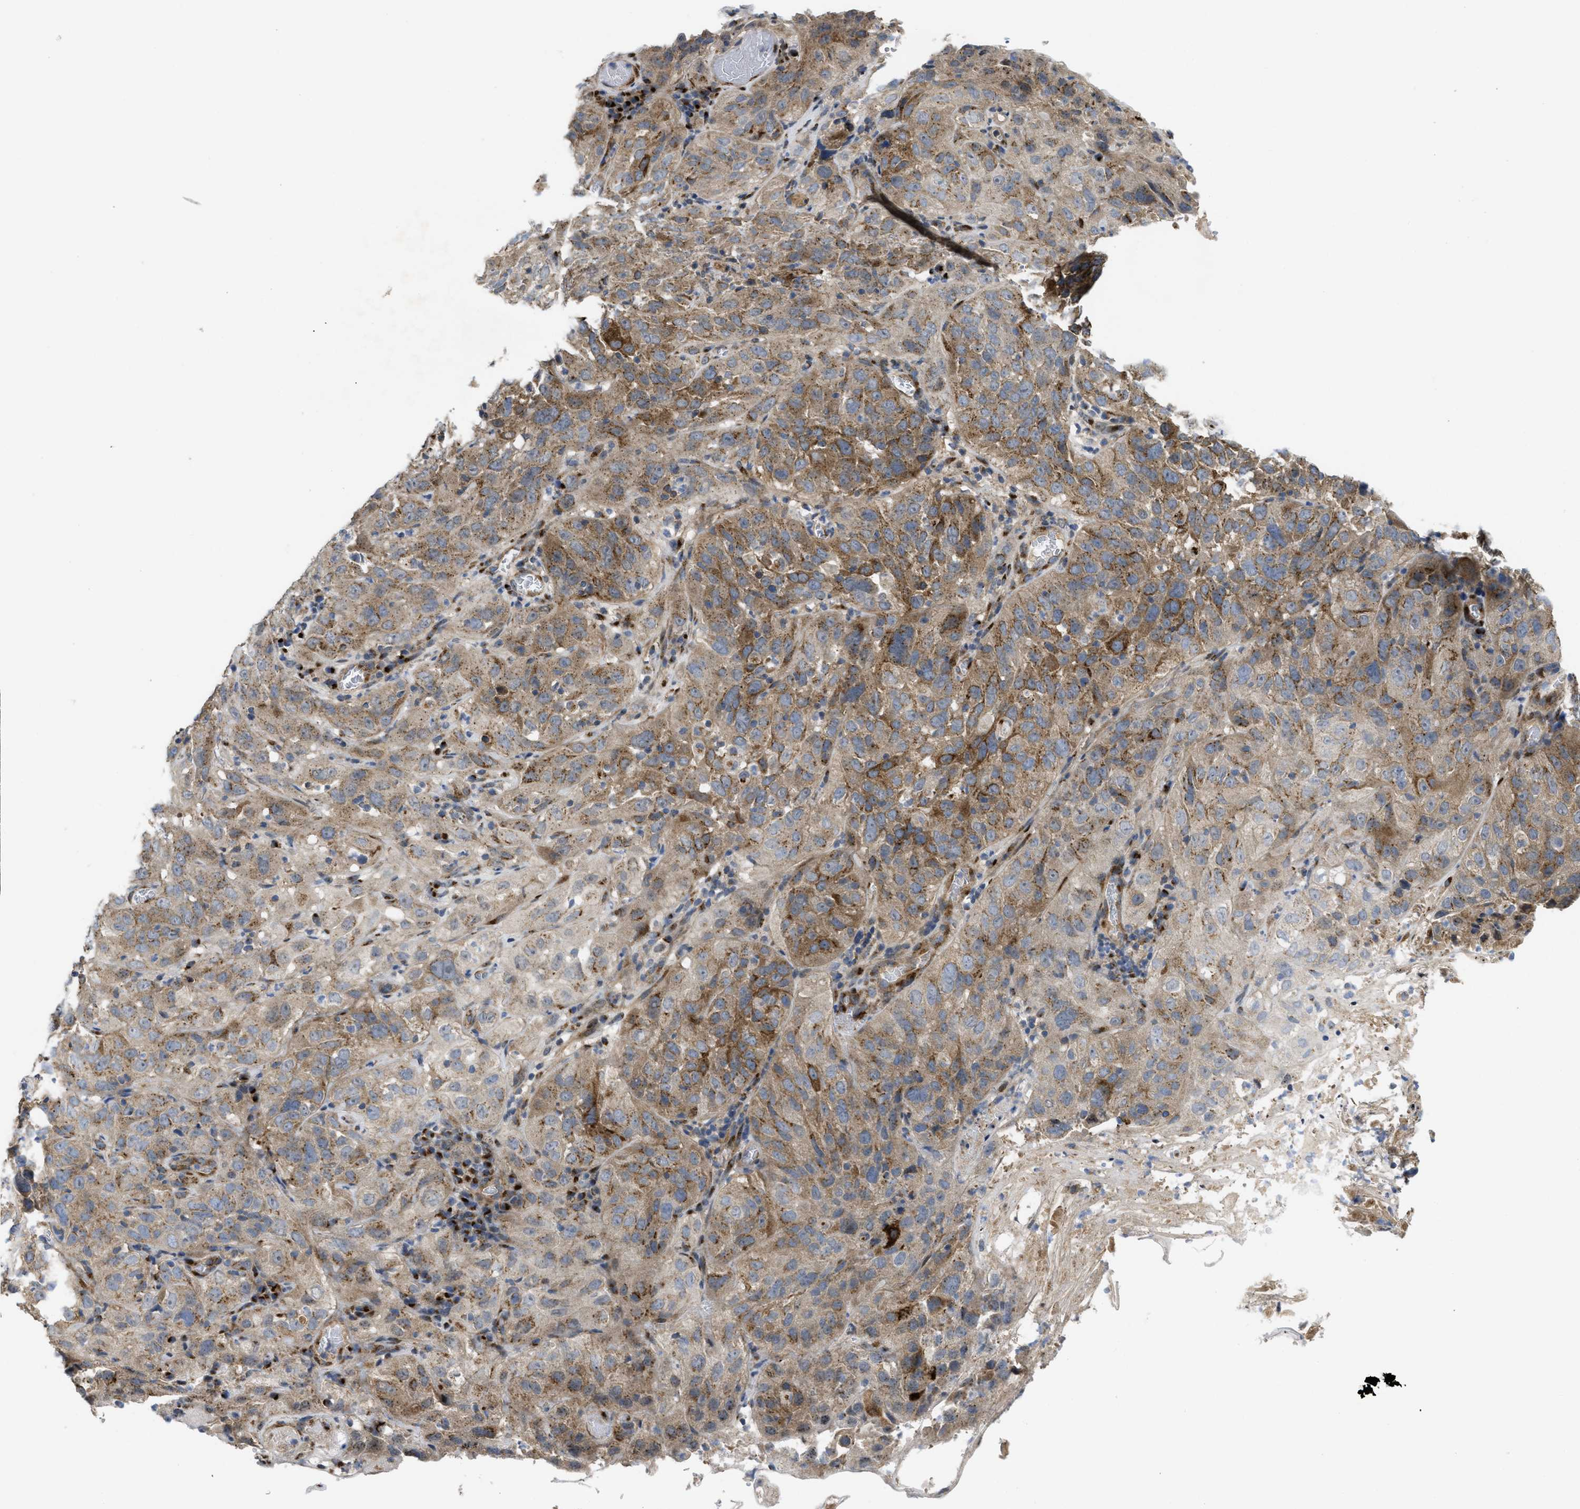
{"staining": {"intensity": "moderate", "quantity": ">75%", "location": "cytoplasmic/membranous"}, "tissue": "cervical cancer", "cell_type": "Tumor cells", "image_type": "cancer", "snomed": [{"axis": "morphology", "description": "Squamous cell carcinoma, NOS"}, {"axis": "topography", "description": "Cervix"}], "caption": "A photomicrograph showing moderate cytoplasmic/membranous positivity in about >75% of tumor cells in cervical cancer, as visualized by brown immunohistochemical staining.", "gene": "ZNF70", "patient": {"sex": "female", "age": 32}}